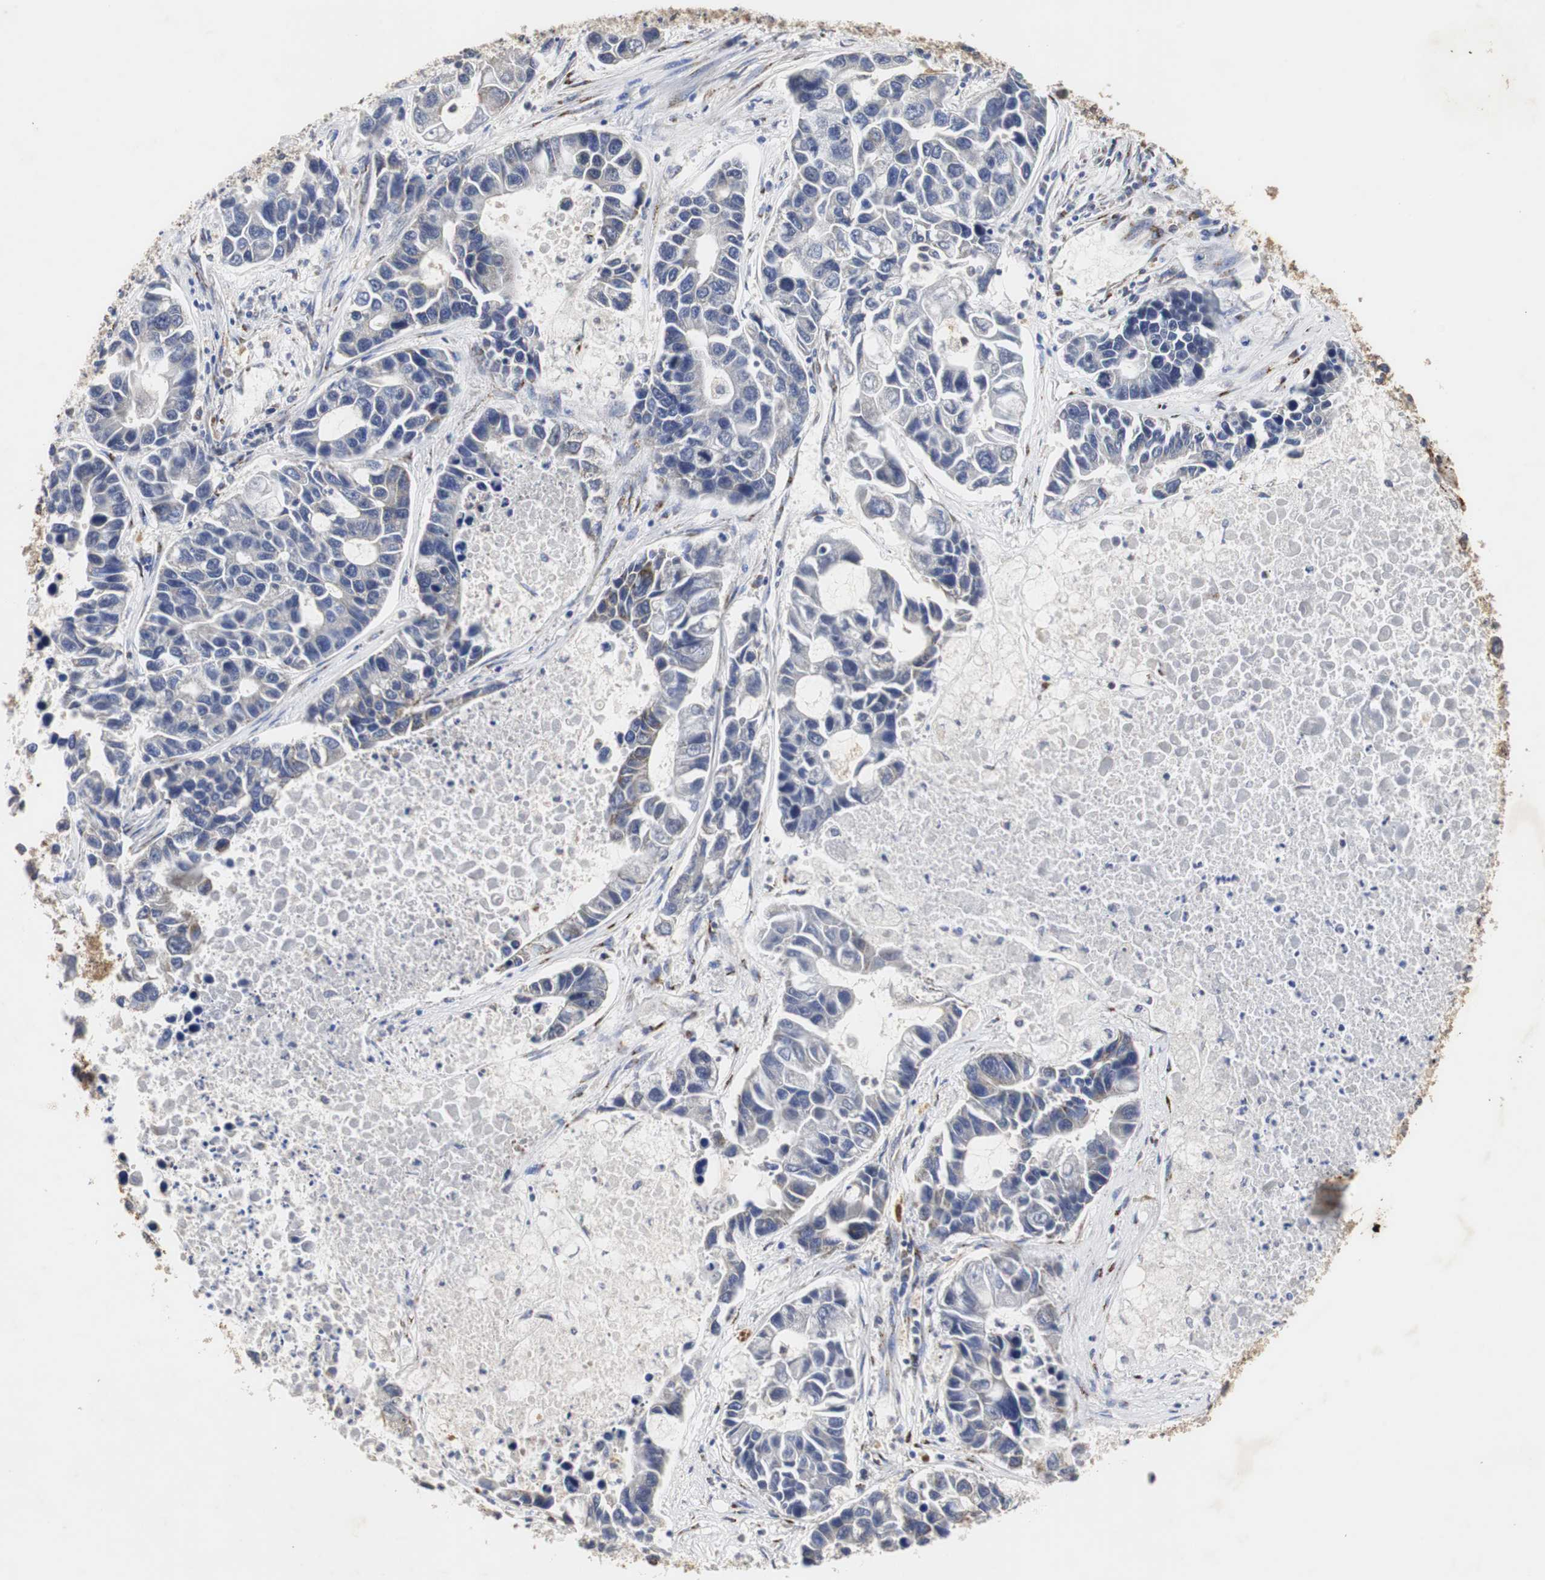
{"staining": {"intensity": "negative", "quantity": "none", "location": "none"}, "tissue": "lung cancer", "cell_type": "Tumor cells", "image_type": "cancer", "snomed": [{"axis": "morphology", "description": "Adenocarcinoma, NOS"}, {"axis": "topography", "description": "Lung"}], "caption": "A histopathology image of human adenocarcinoma (lung) is negative for staining in tumor cells.", "gene": "HSD17B10", "patient": {"sex": "female", "age": 51}}